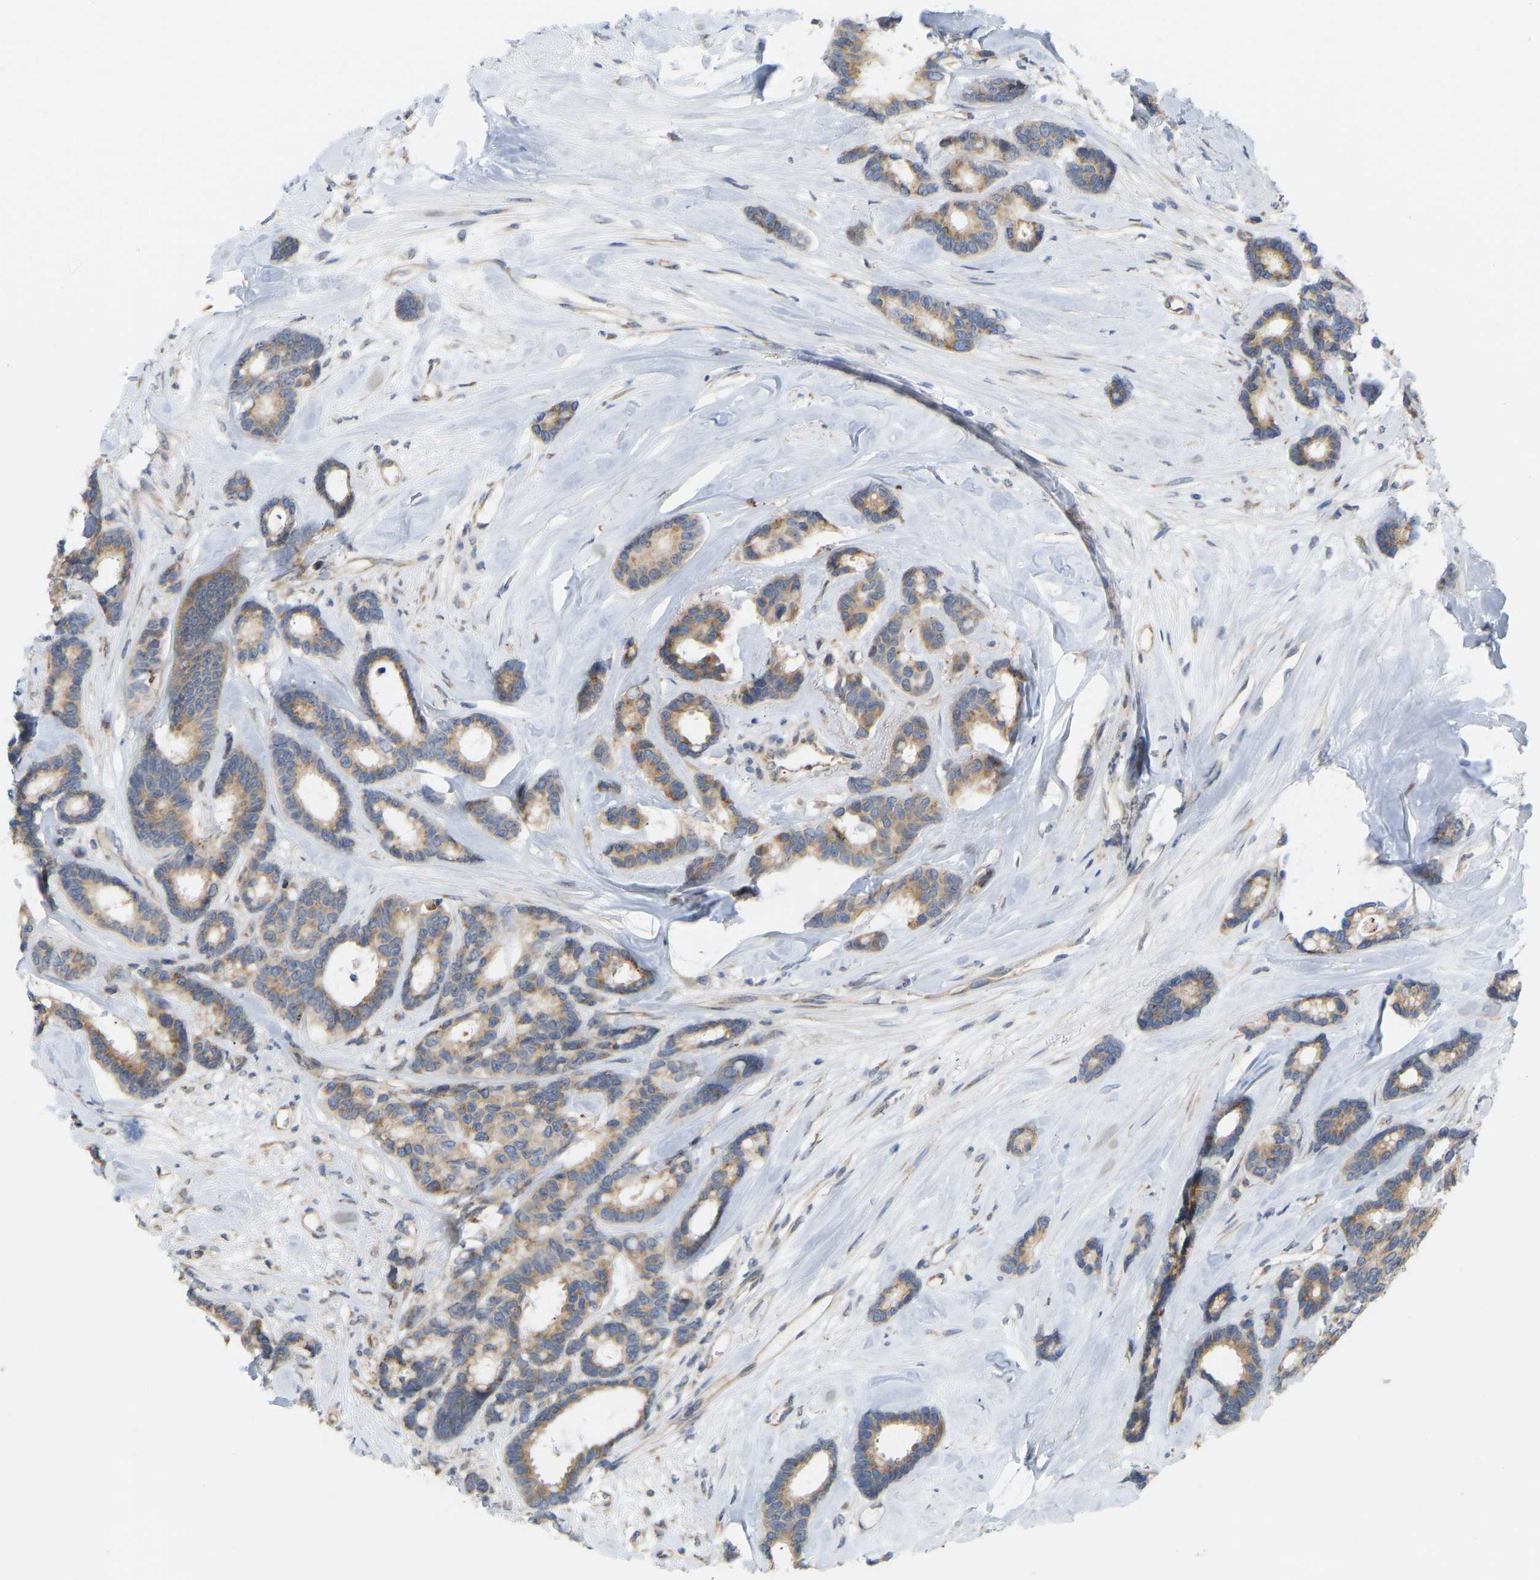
{"staining": {"intensity": "moderate", "quantity": ">75%", "location": "cytoplasmic/membranous"}, "tissue": "breast cancer", "cell_type": "Tumor cells", "image_type": "cancer", "snomed": [{"axis": "morphology", "description": "Duct carcinoma"}, {"axis": "topography", "description": "Breast"}], "caption": "Breast cancer stained with a brown dye shows moderate cytoplasmic/membranous positive expression in about >75% of tumor cells.", "gene": "BEND3", "patient": {"sex": "female", "age": 87}}